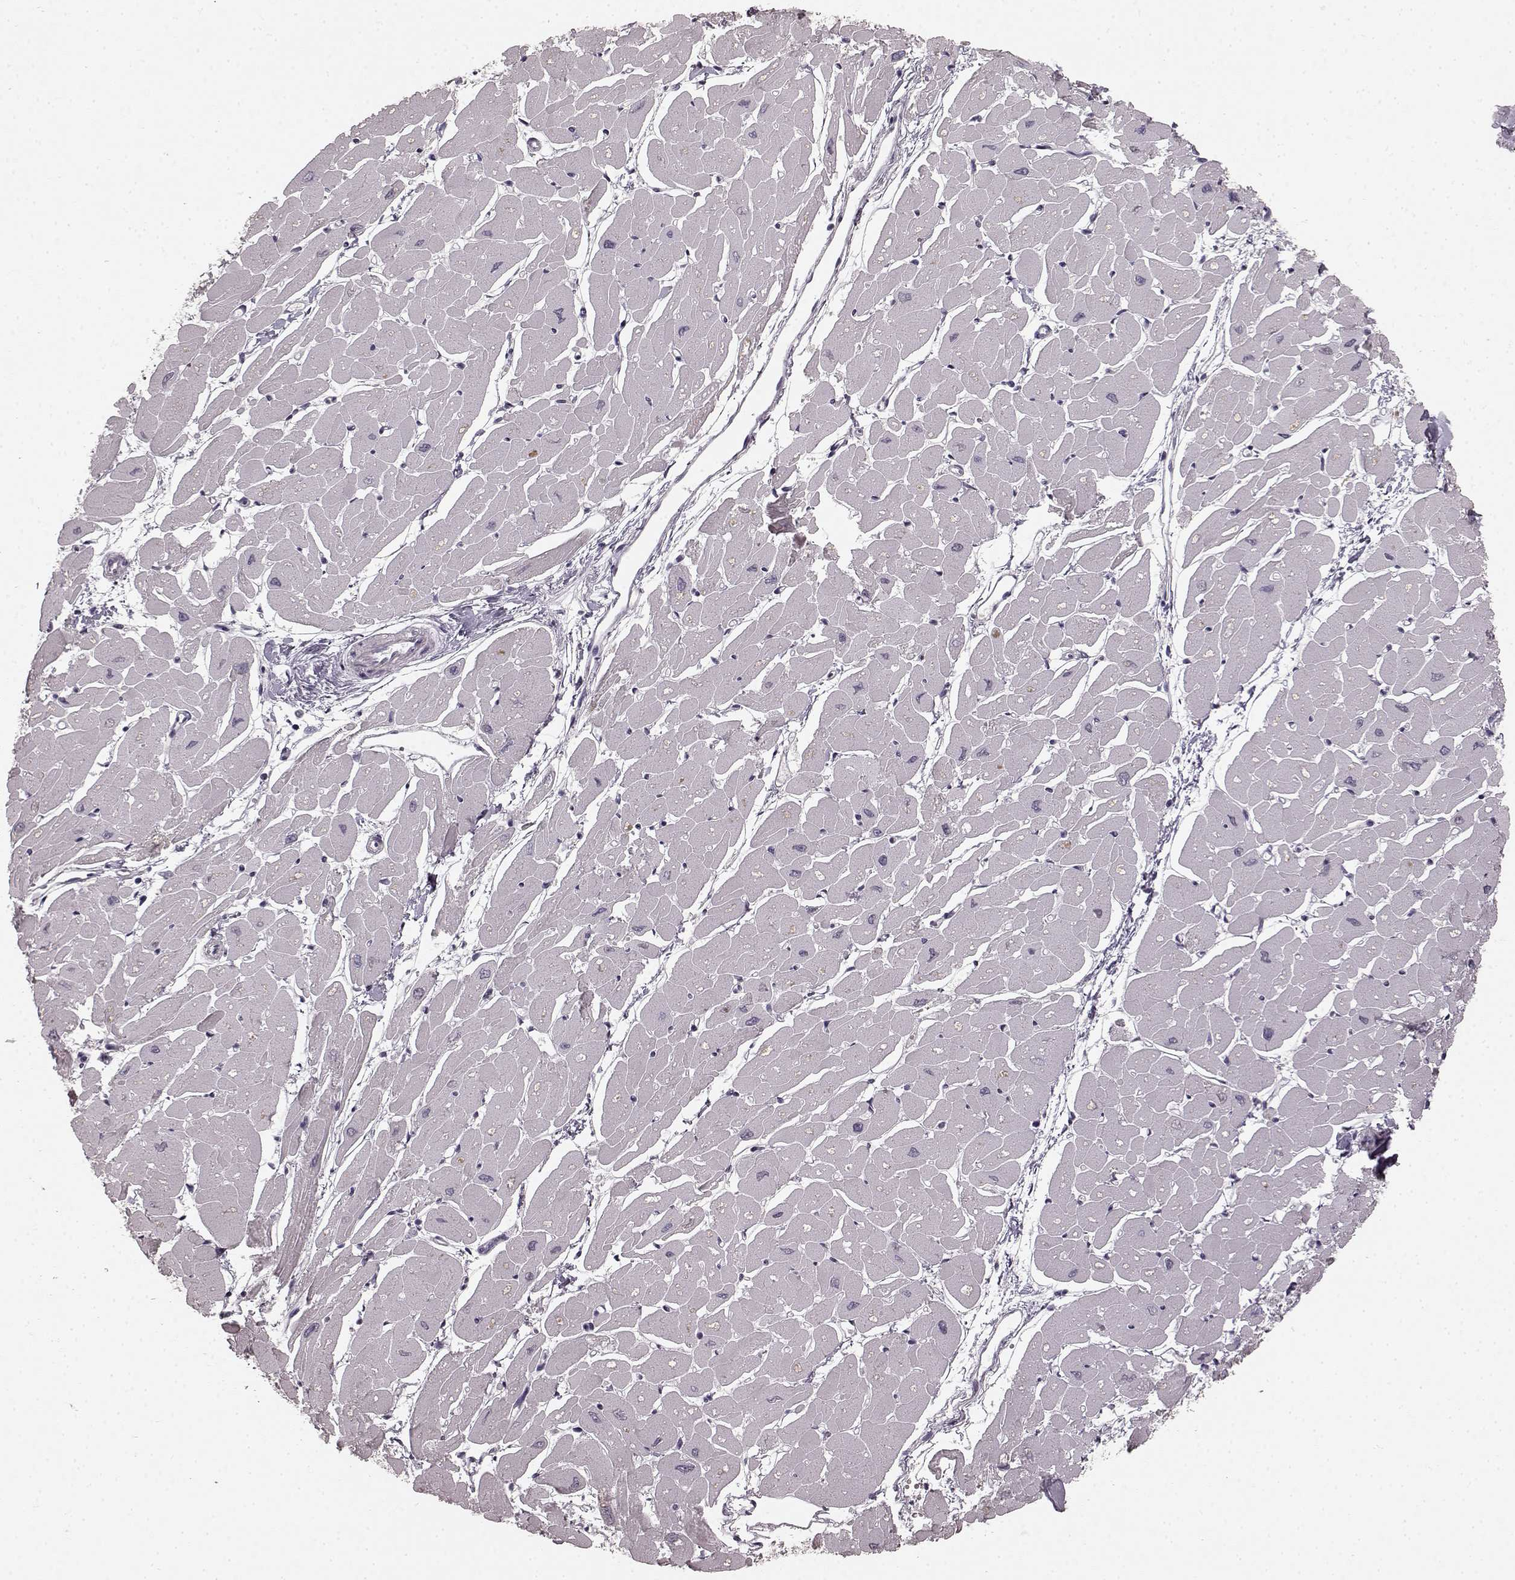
{"staining": {"intensity": "moderate", "quantity": "<25%", "location": "nuclear"}, "tissue": "heart muscle", "cell_type": "Cardiomyocytes", "image_type": "normal", "snomed": [{"axis": "morphology", "description": "Normal tissue, NOS"}, {"axis": "topography", "description": "Heart"}], "caption": "Moderate nuclear protein staining is seen in approximately <25% of cardiomyocytes in heart muscle.", "gene": "CCNA2", "patient": {"sex": "male", "age": 57}}